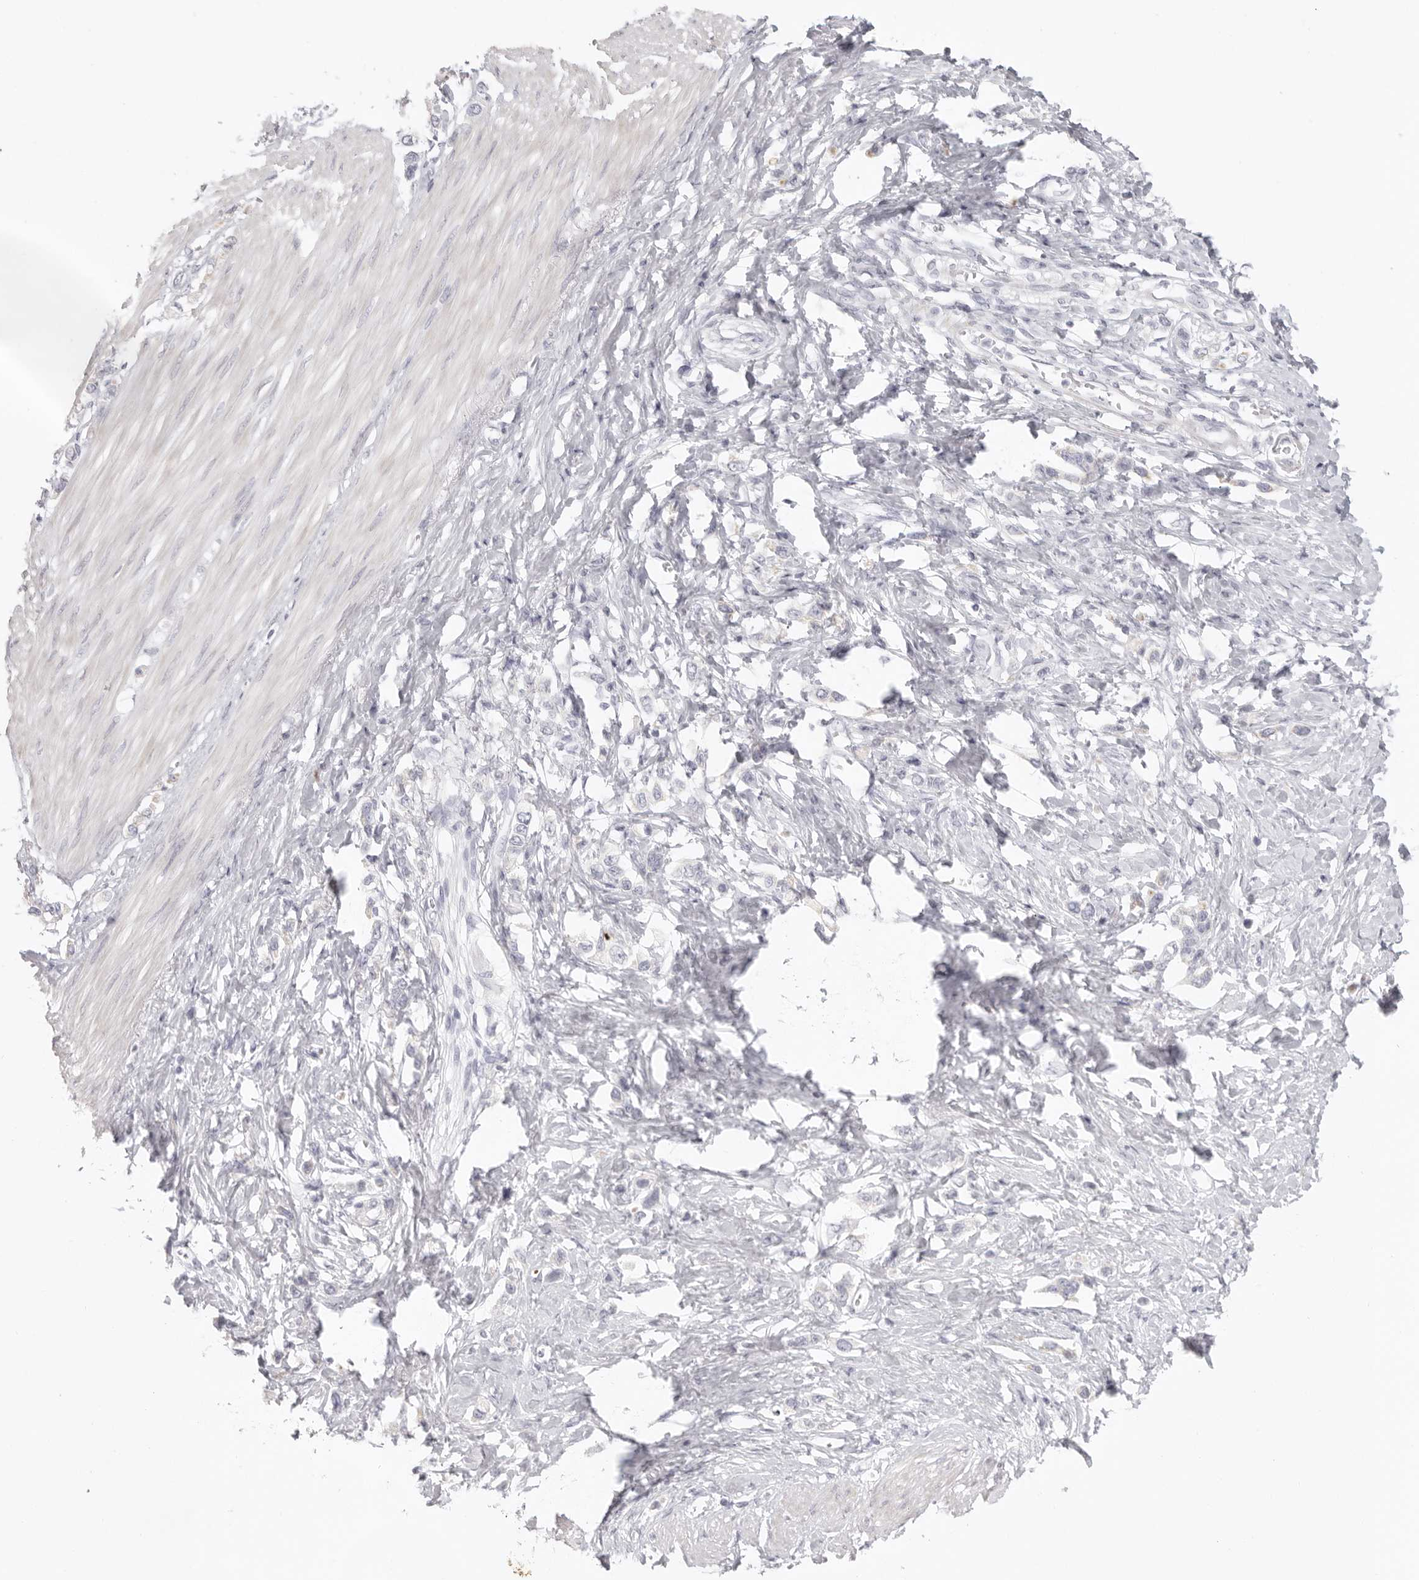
{"staining": {"intensity": "negative", "quantity": "none", "location": "none"}, "tissue": "stomach cancer", "cell_type": "Tumor cells", "image_type": "cancer", "snomed": [{"axis": "morphology", "description": "Adenocarcinoma, NOS"}, {"axis": "topography", "description": "Stomach"}], "caption": "IHC of human stomach adenocarcinoma reveals no expression in tumor cells. Brightfield microscopy of immunohistochemistry stained with DAB (brown) and hematoxylin (blue), captured at high magnification.", "gene": "RXFP1", "patient": {"sex": "female", "age": 65}}